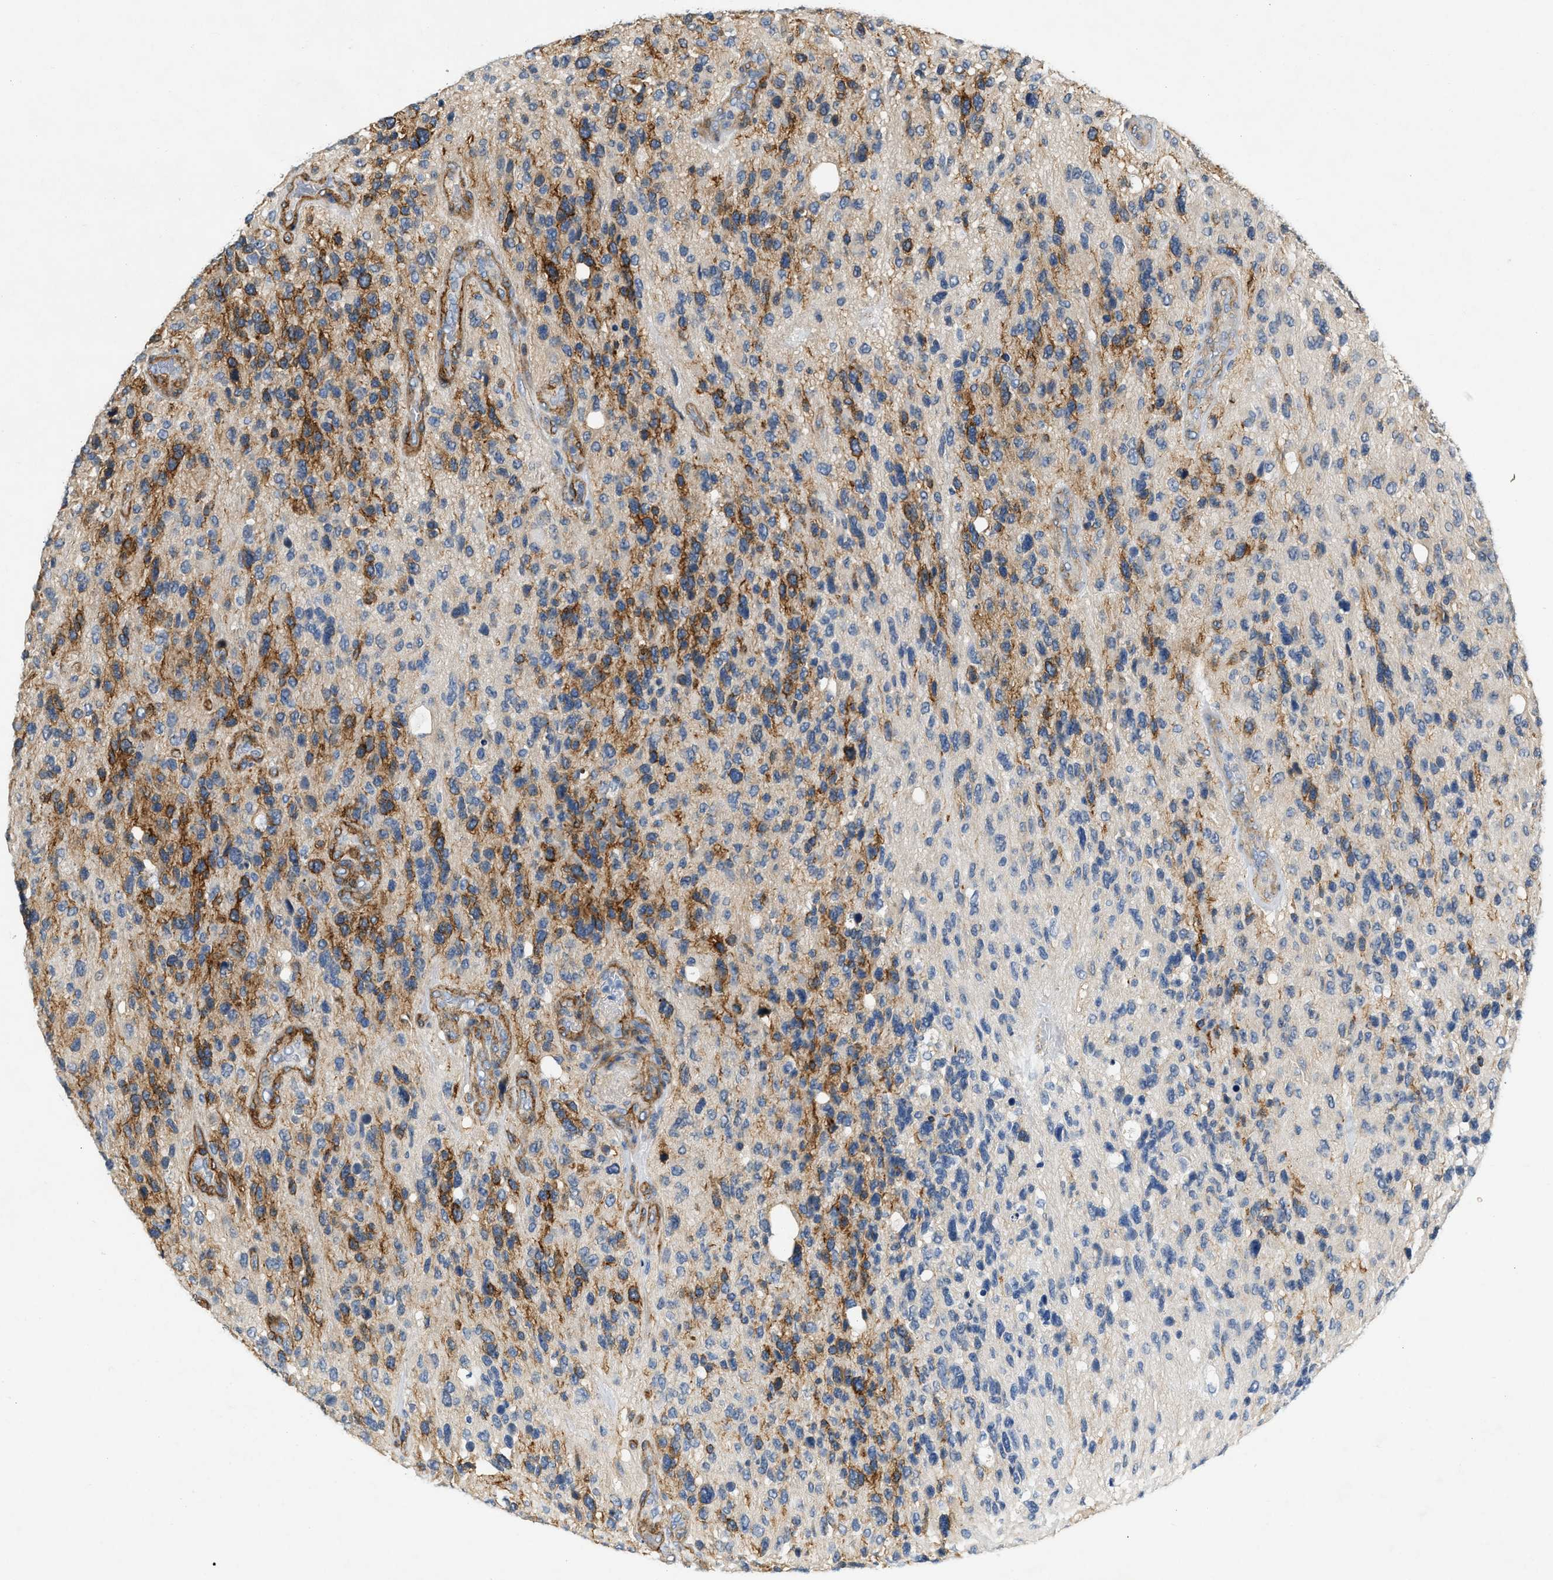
{"staining": {"intensity": "moderate", "quantity": "25%-75%", "location": "cytoplasmic/membranous"}, "tissue": "glioma", "cell_type": "Tumor cells", "image_type": "cancer", "snomed": [{"axis": "morphology", "description": "Glioma, malignant, High grade"}, {"axis": "topography", "description": "Brain"}], "caption": "The immunohistochemical stain highlights moderate cytoplasmic/membranous expression in tumor cells of high-grade glioma (malignant) tissue.", "gene": "PDGFRA", "patient": {"sex": "female", "age": 58}}